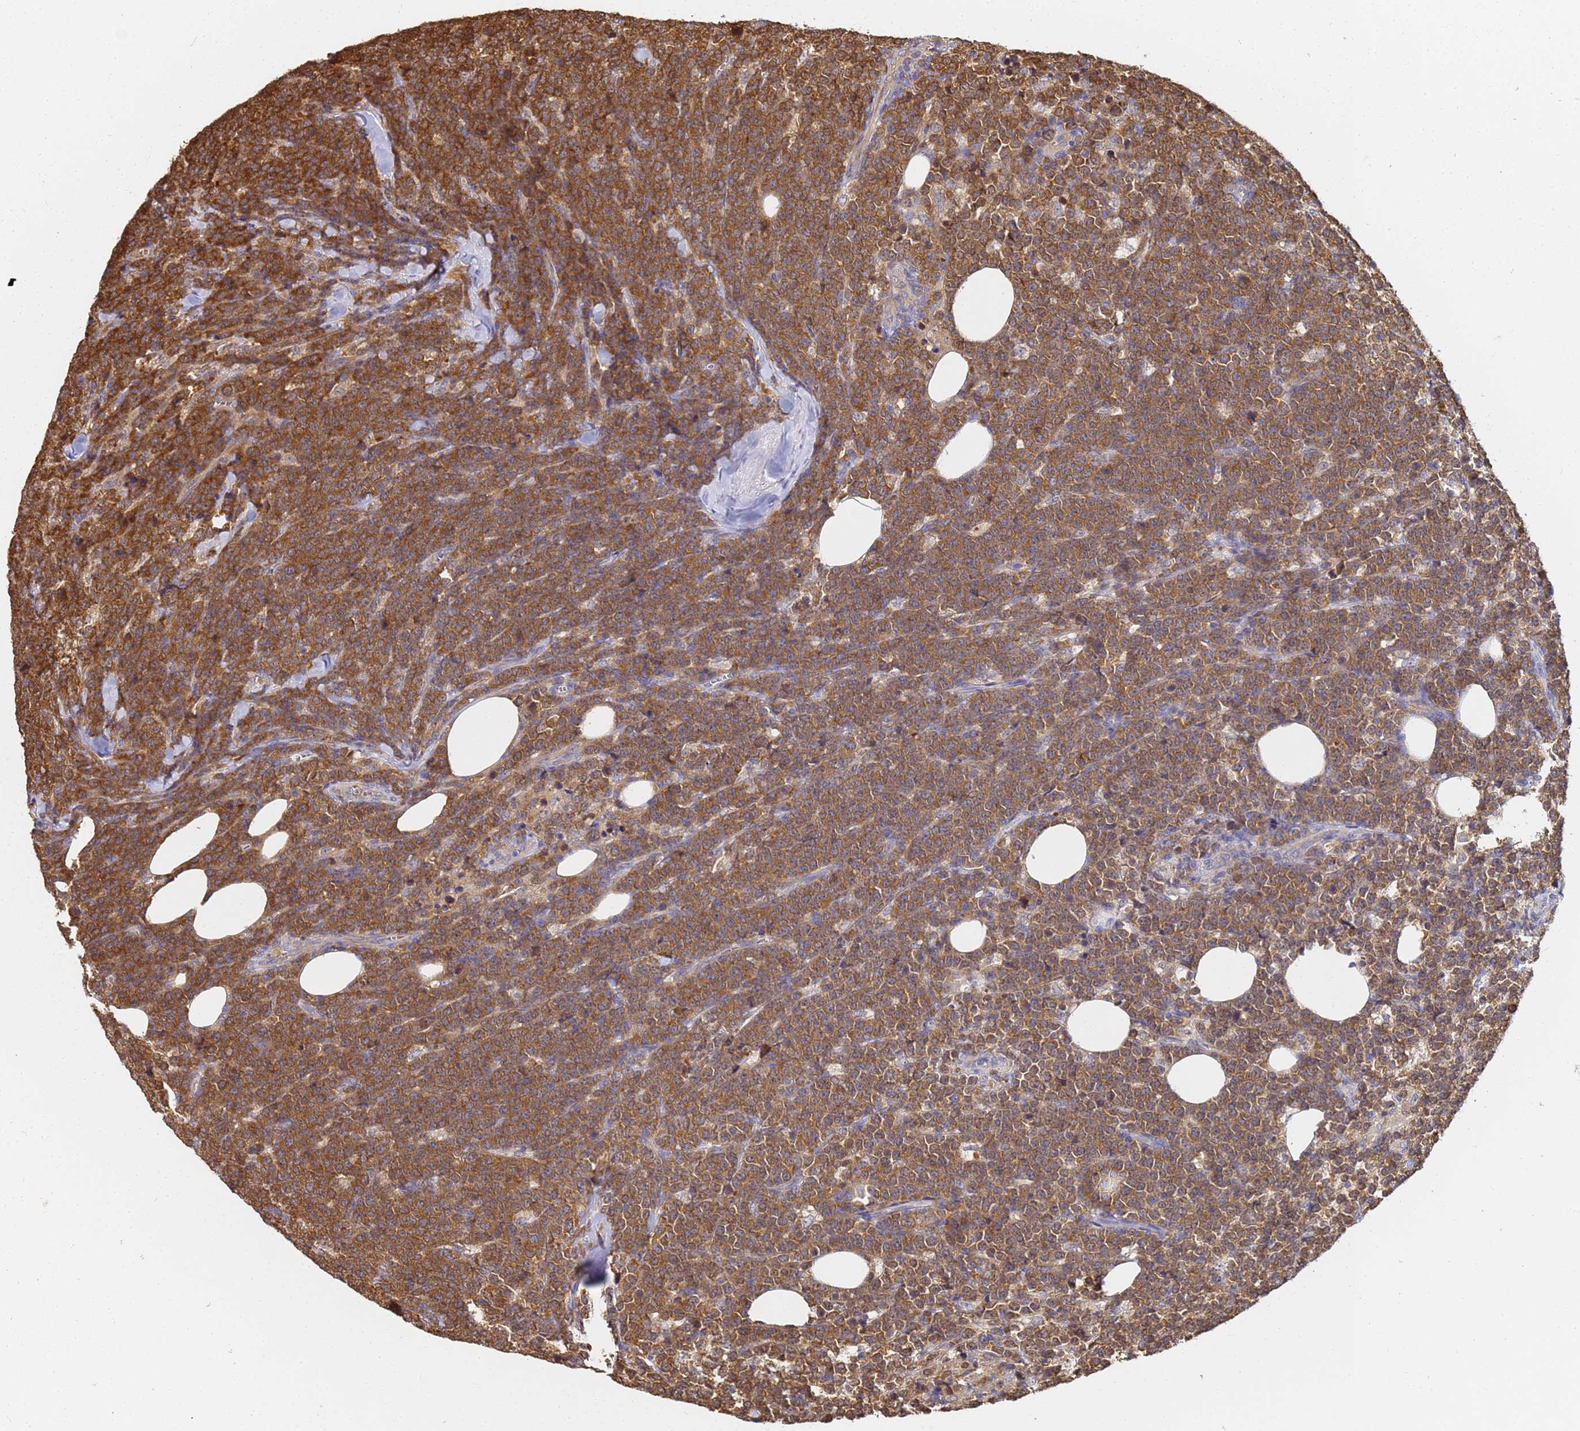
{"staining": {"intensity": "moderate", "quantity": ">75%", "location": "cytoplasmic/membranous"}, "tissue": "lymphoma", "cell_type": "Tumor cells", "image_type": "cancer", "snomed": [{"axis": "morphology", "description": "Malignant lymphoma, non-Hodgkin's type, High grade"}, {"axis": "topography", "description": "Small intestine"}], "caption": "Protein expression by immunohistochemistry (IHC) demonstrates moderate cytoplasmic/membranous staining in approximately >75% of tumor cells in high-grade malignant lymphoma, non-Hodgkin's type. (DAB (3,3'-diaminobenzidine) = brown stain, brightfield microscopy at high magnification).", "gene": "NME1-NME2", "patient": {"sex": "male", "age": 8}}